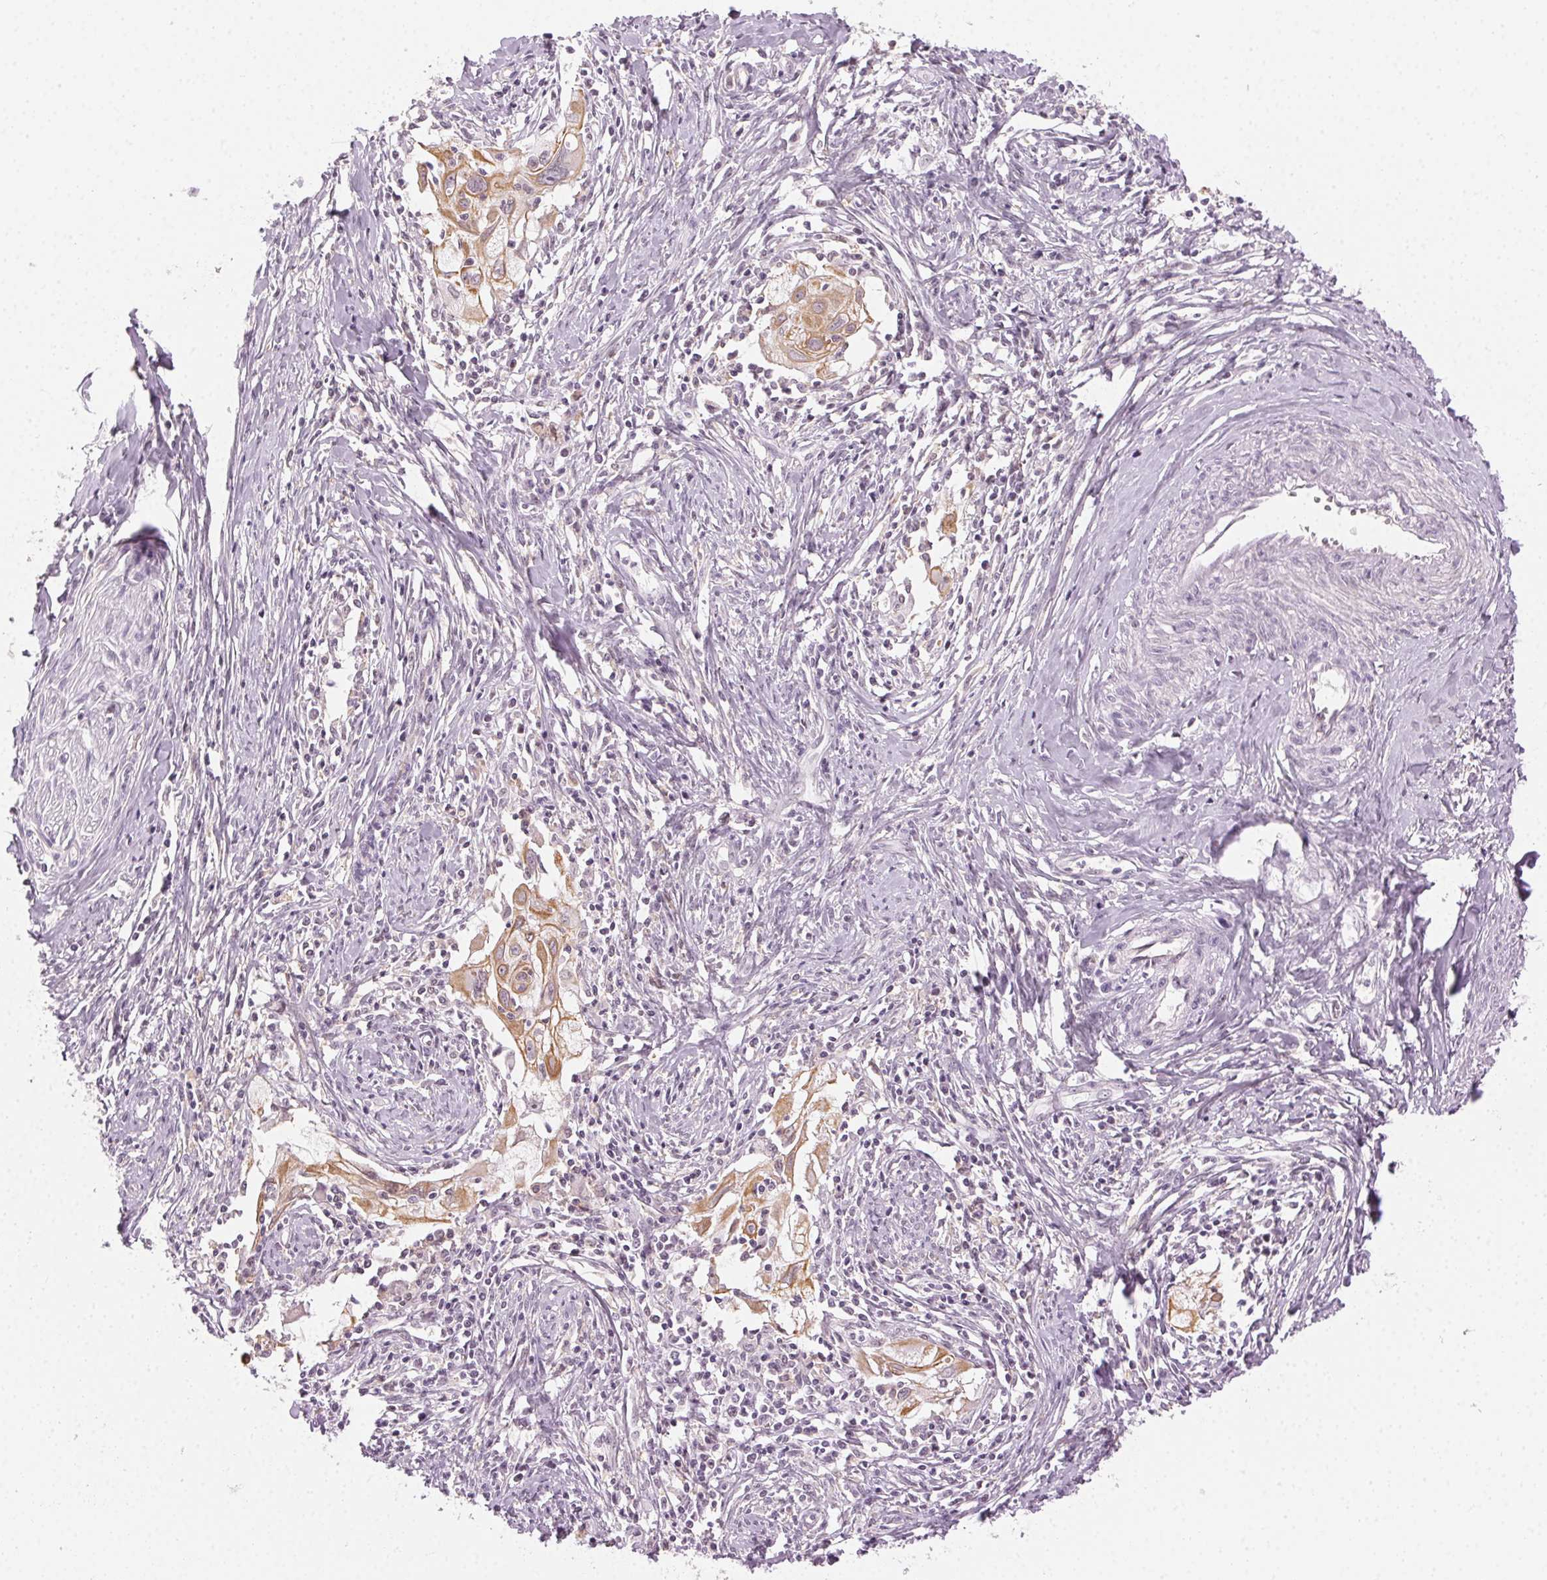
{"staining": {"intensity": "weak", "quantity": ">75%", "location": "cytoplasmic/membranous"}, "tissue": "cervical cancer", "cell_type": "Tumor cells", "image_type": "cancer", "snomed": [{"axis": "morphology", "description": "Squamous cell carcinoma, NOS"}, {"axis": "topography", "description": "Cervix"}], "caption": "Human squamous cell carcinoma (cervical) stained with a protein marker exhibits weak staining in tumor cells.", "gene": "AIF1L", "patient": {"sex": "female", "age": 30}}